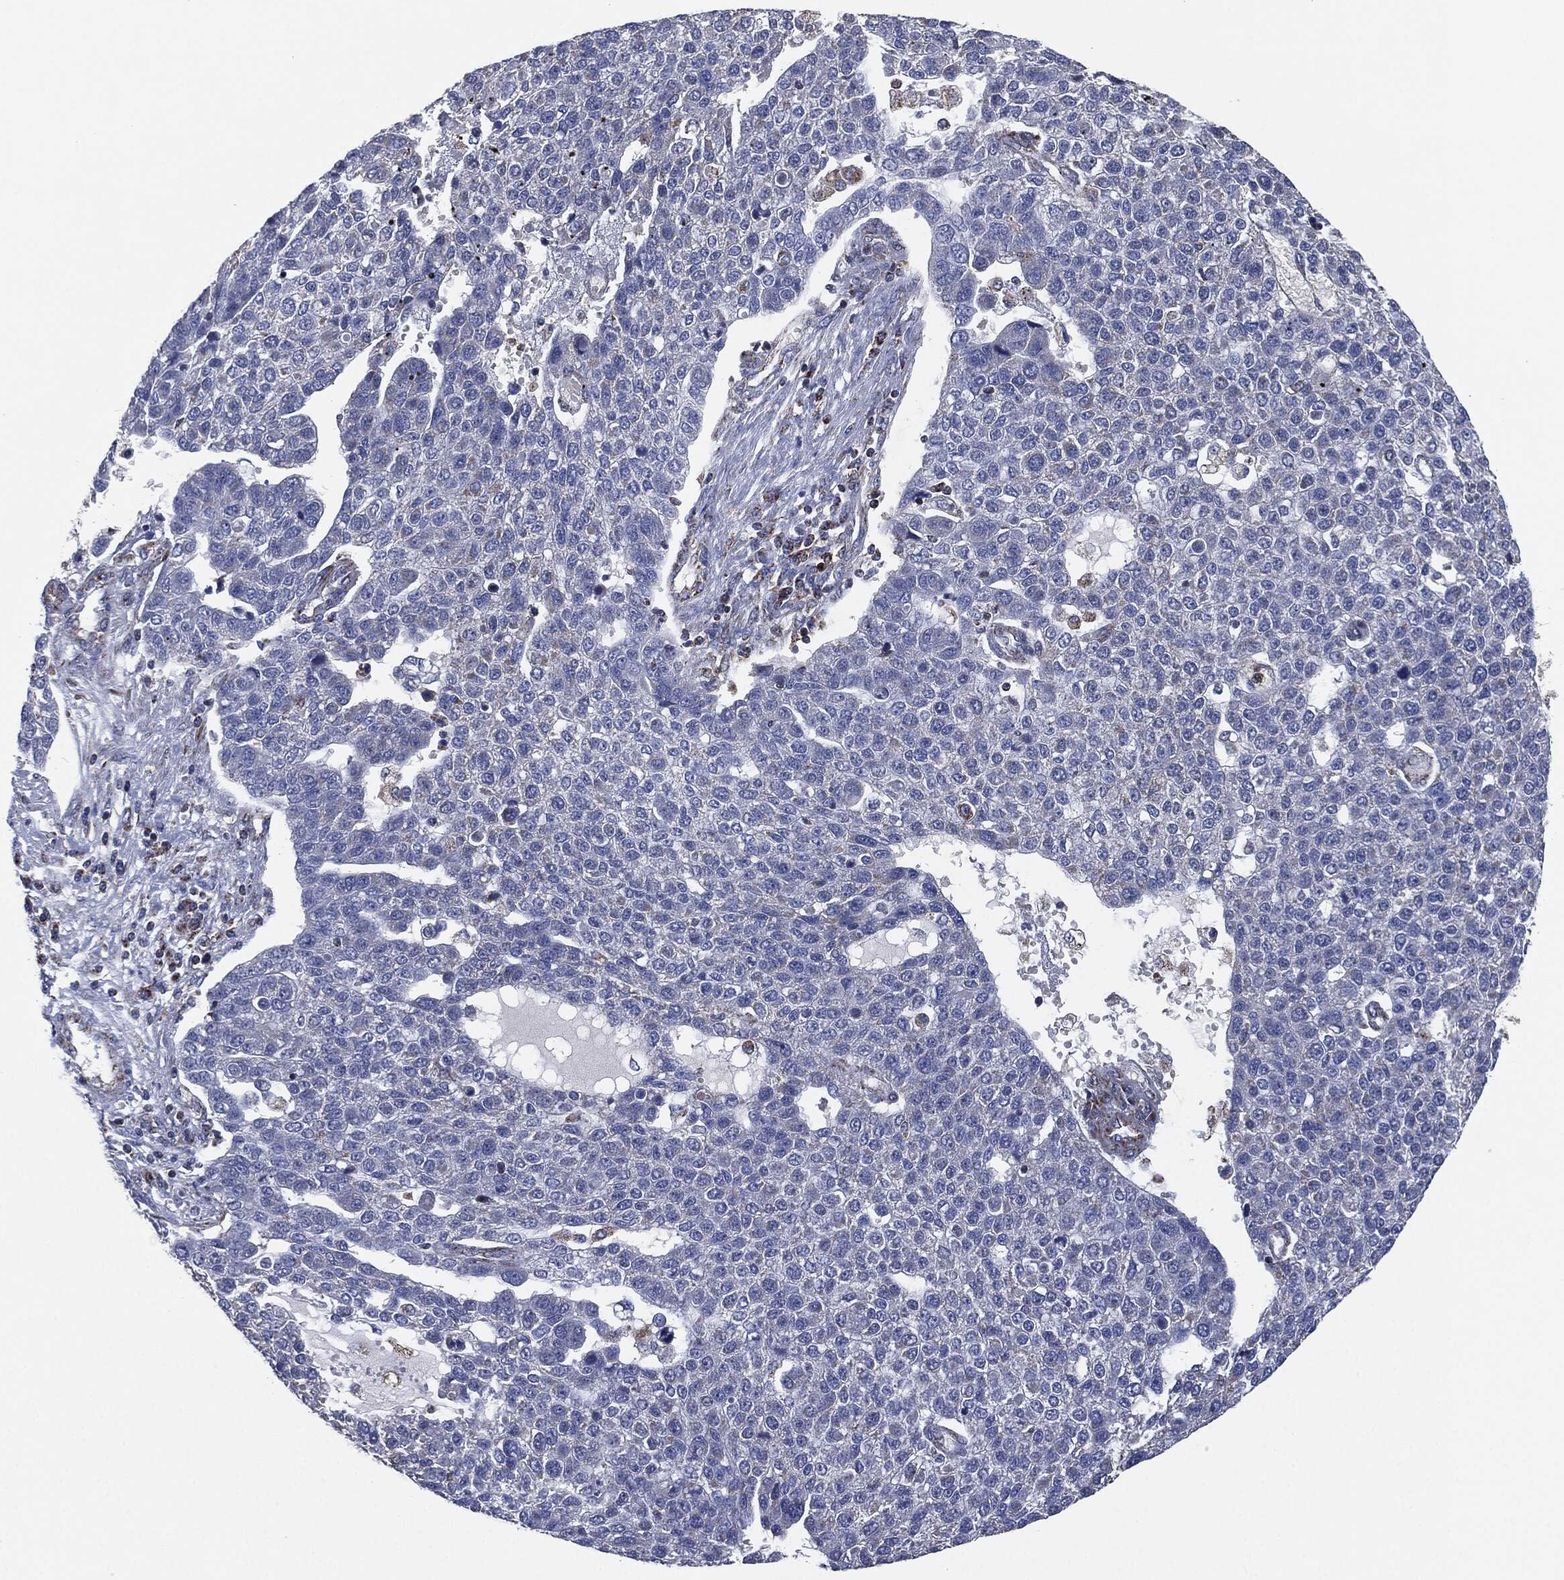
{"staining": {"intensity": "negative", "quantity": "none", "location": "none"}, "tissue": "pancreatic cancer", "cell_type": "Tumor cells", "image_type": "cancer", "snomed": [{"axis": "morphology", "description": "Adenocarcinoma, NOS"}, {"axis": "topography", "description": "Pancreas"}], "caption": "IHC of human adenocarcinoma (pancreatic) demonstrates no positivity in tumor cells.", "gene": "NDUFV2", "patient": {"sex": "female", "age": 61}}